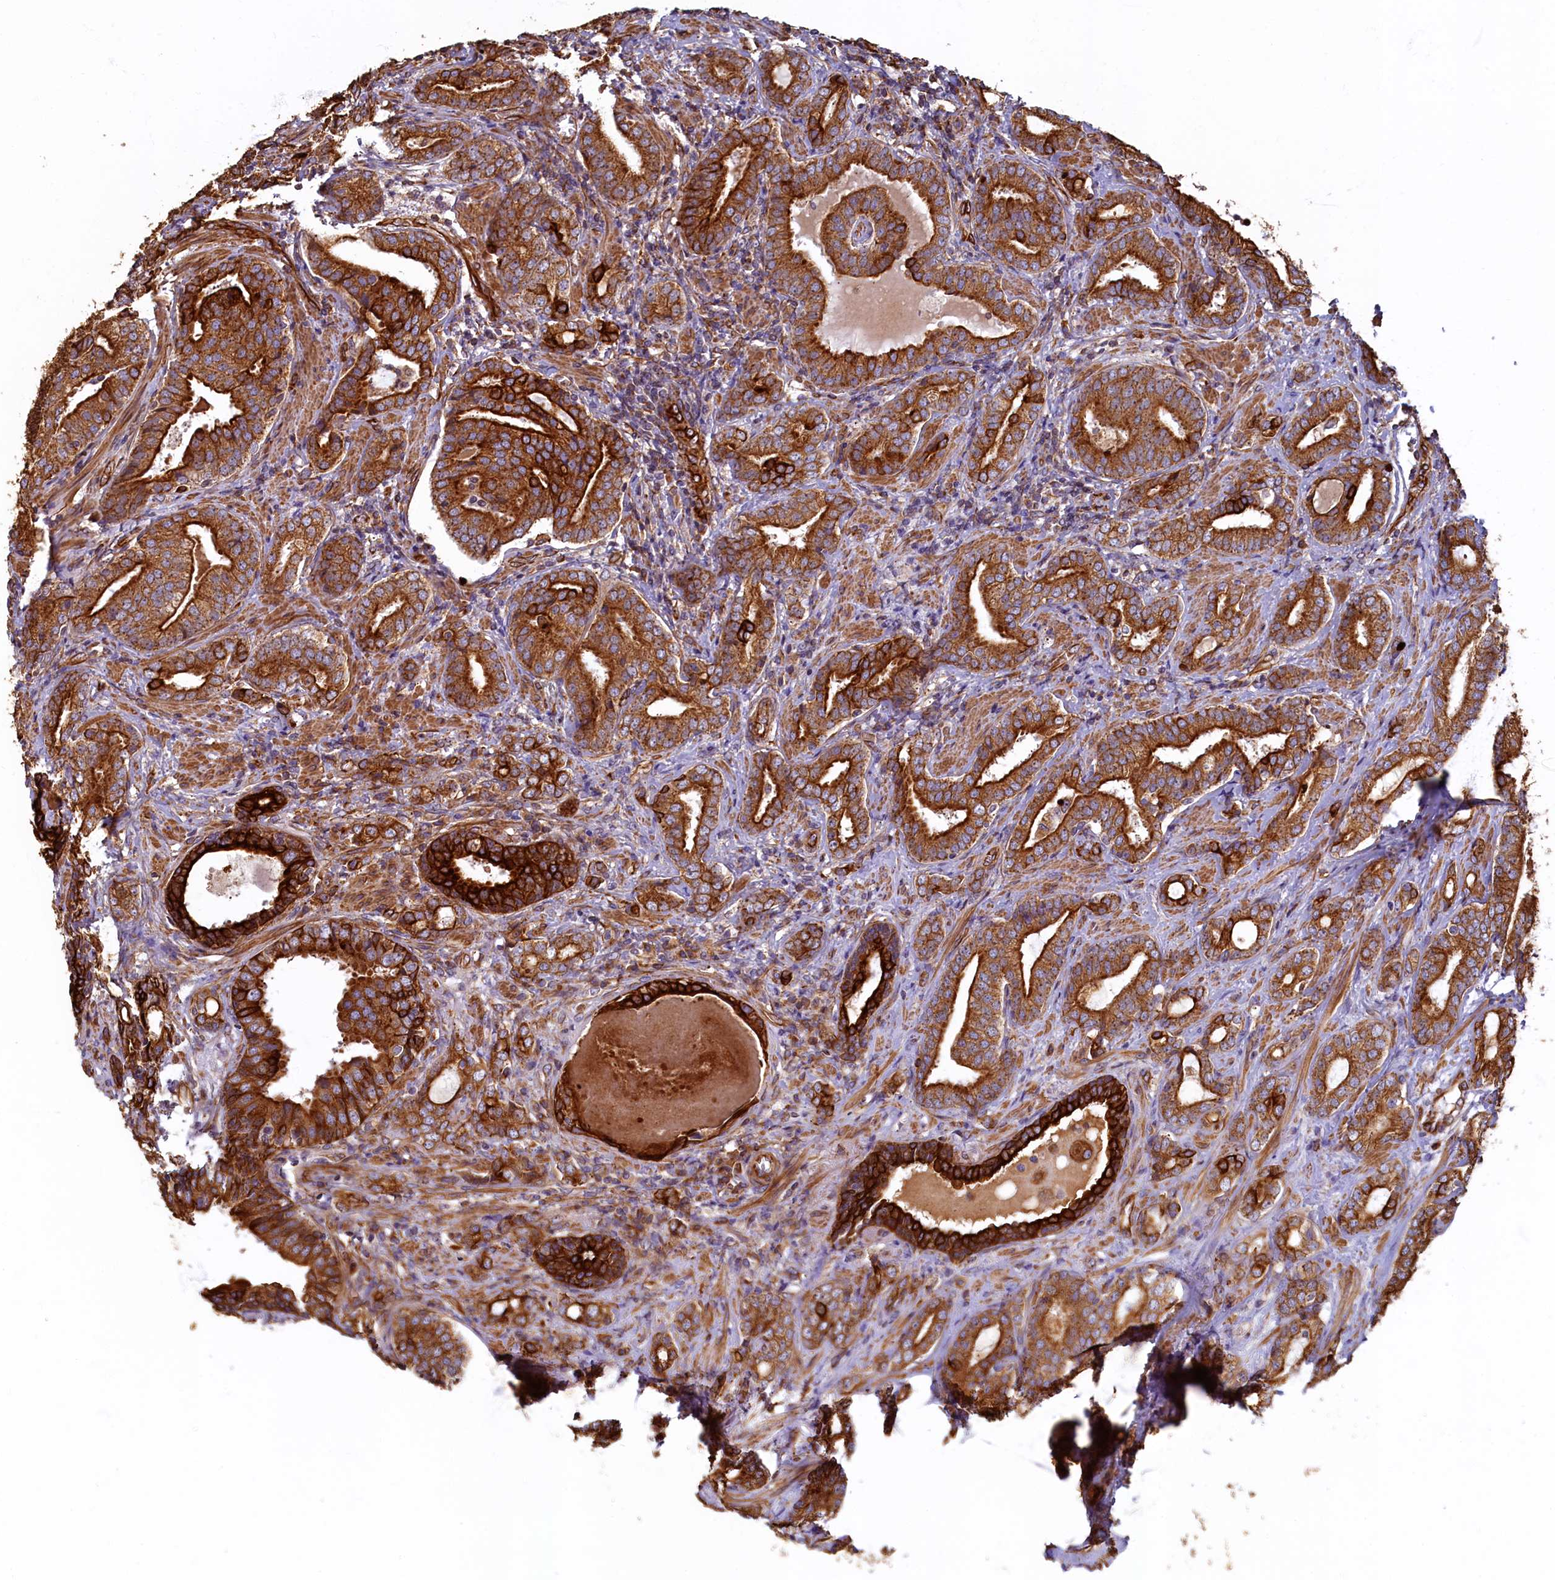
{"staining": {"intensity": "strong", "quantity": ">75%", "location": "cytoplasmic/membranous"}, "tissue": "prostate cancer", "cell_type": "Tumor cells", "image_type": "cancer", "snomed": [{"axis": "morphology", "description": "Adenocarcinoma, High grade"}, {"axis": "topography", "description": "Prostate"}], "caption": "Immunohistochemistry of human prostate adenocarcinoma (high-grade) shows high levels of strong cytoplasmic/membranous positivity in approximately >75% of tumor cells. (DAB (3,3'-diaminobenzidine) IHC, brown staining for protein, blue staining for nuclei).", "gene": "LRRC57", "patient": {"sex": "male", "age": 63}}